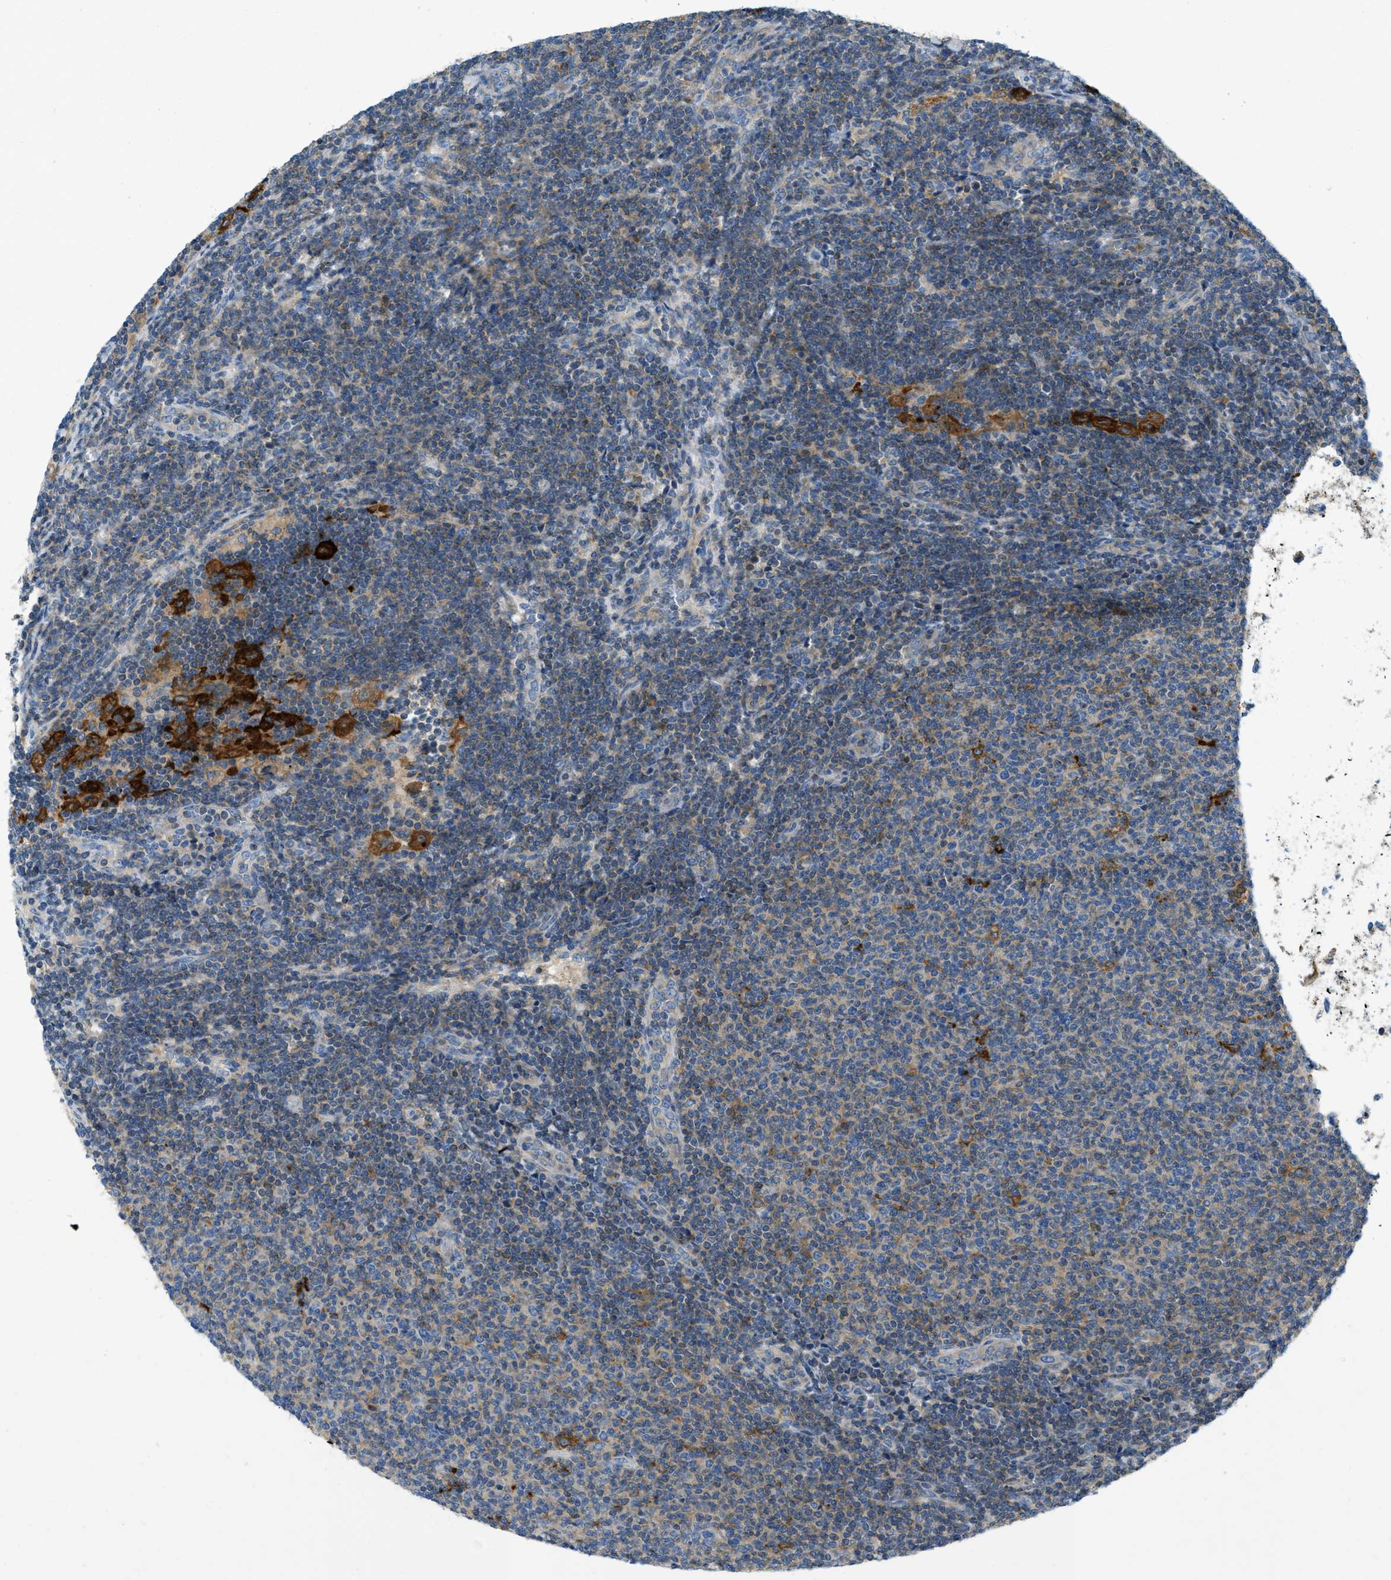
{"staining": {"intensity": "weak", "quantity": "25%-75%", "location": "cytoplasmic/membranous"}, "tissue": "lymphoma", "cell_type": "Tumor cells", "image_type": "cancer", "snomed": [{"axis": "morphology", "description": "Malignant lymphoma, non-Hodgkin's type, Low grade"}, {"axis": "topography", "description": "Lymph node"}], "caption": "IHC of human malignant lymphoma, non-Hodgkin's type (low-grade) displays low levels of weak cytoplasmic/membranous positivity in approximately 25%-75% of tumor cells.", "gene": "RFFL", "patient": {"sex": "male", "age": 66}}